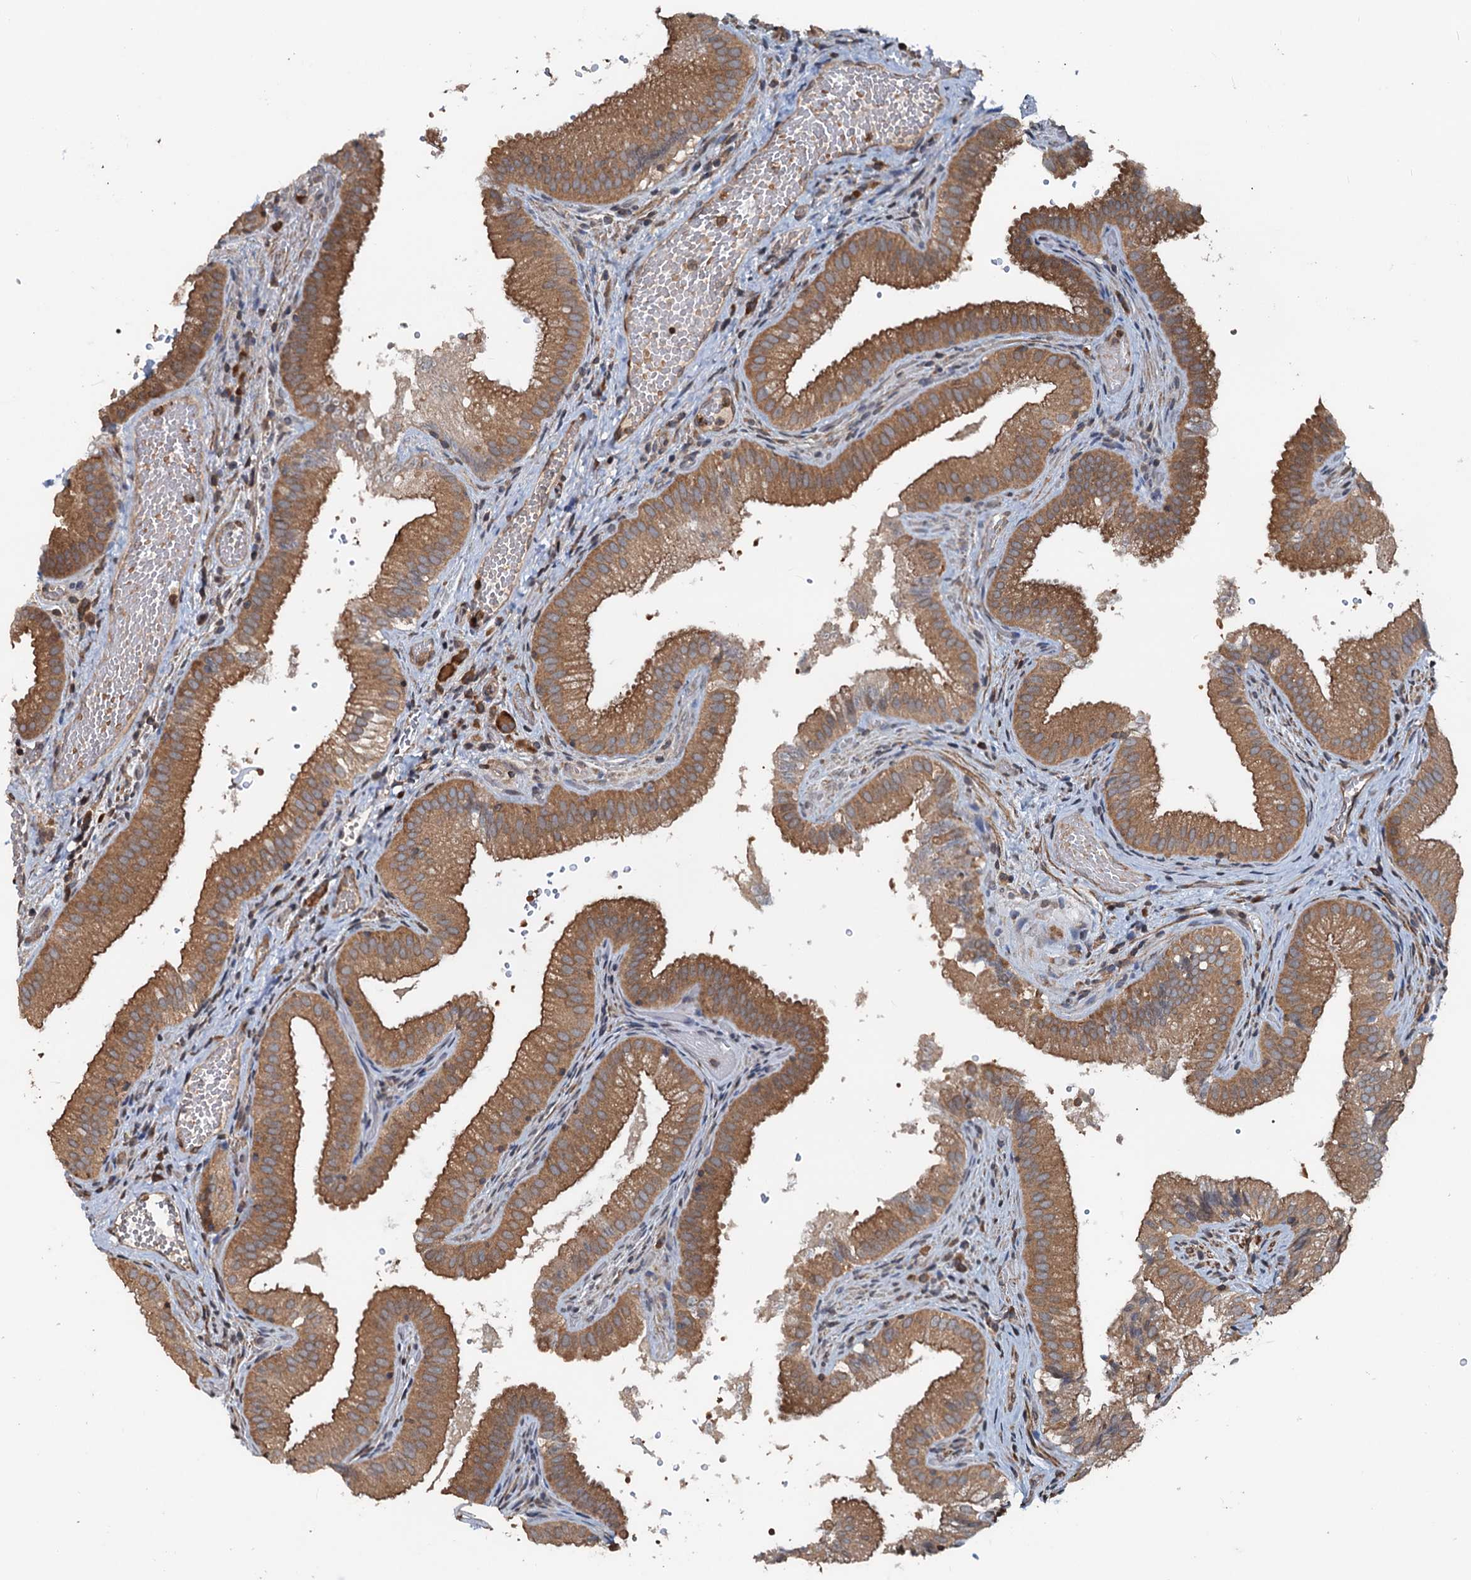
{"staining": {"intensity": "moderate", "quantity": ">75%", "location": "cytoplasmic/membranous"}, "tissue": "gallbladder", "cell_type": "Glandular cells", "image_type": "normal", "snomed": [{"axis": "morphology", "description": "Normal tissue, NOS"}, {"axis": "topography", "description": "Gallbladder"}], "caption": "Glandular cells exhibit medium levels of moderate cytoplasmic/membranous positivity in approximately >75% of cells in benign human gallbladder.", "gene": "N4BP2L2", "patient": {"sex": "female", "age": 30}}